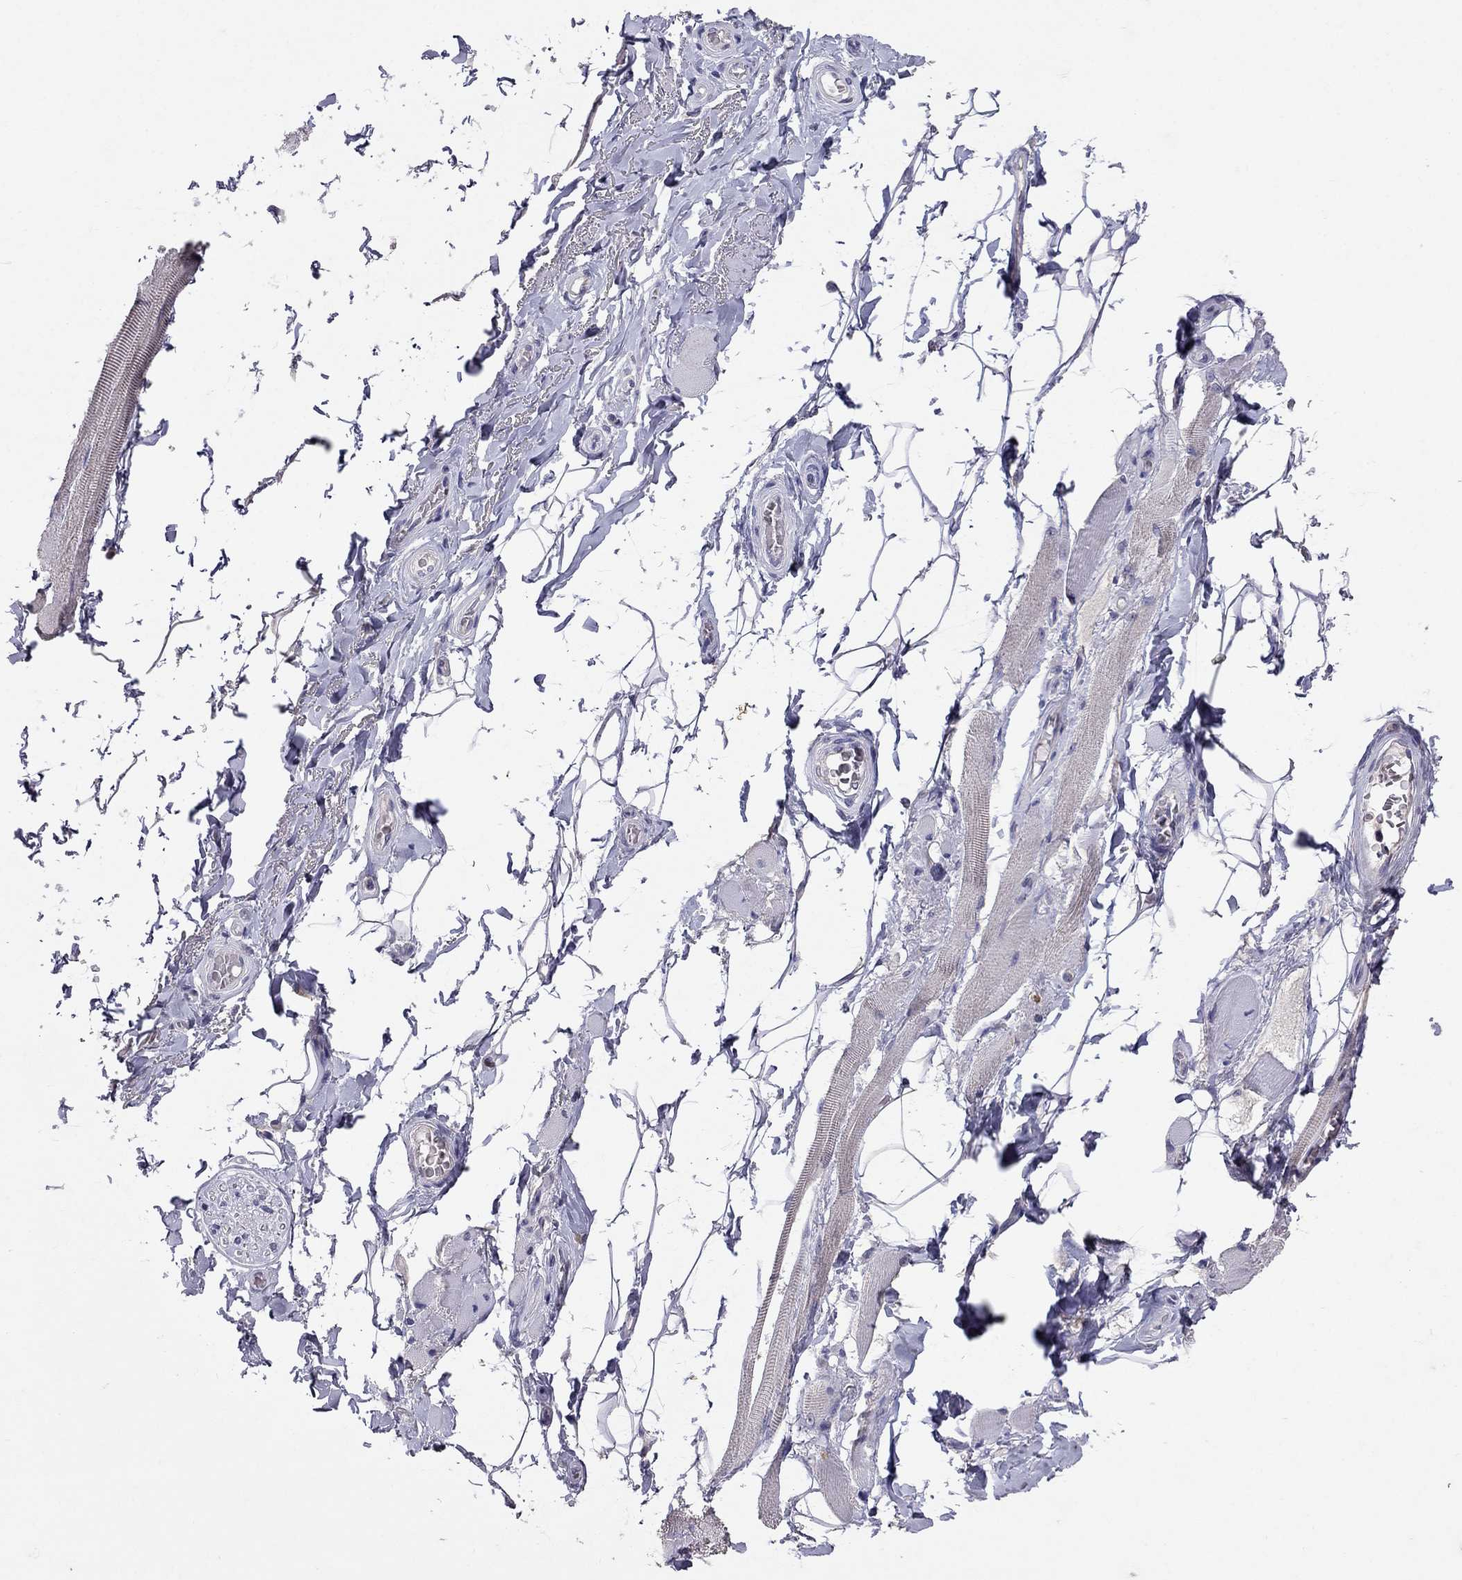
{"staining": {"intensity": "negative", "quantity": "none", "location": "none"}, "tissue": "adipose tissue", "cell_type": "Adipocytes", "image_type": "normal", "snomed": [{"axis": "morphology", "description": "Normal tissue, NOS"}, {"axis": "topography", "description": "Anal"}, {"axis": "topography", "description": "Peripheral nerve tissue"}], "caption": "Immunohistochemistry (IHC) of normal human adipose tissue shows no positivity in adipocytes.", "gene": "FST", "patient": {"sex": "male", "age": 53}}